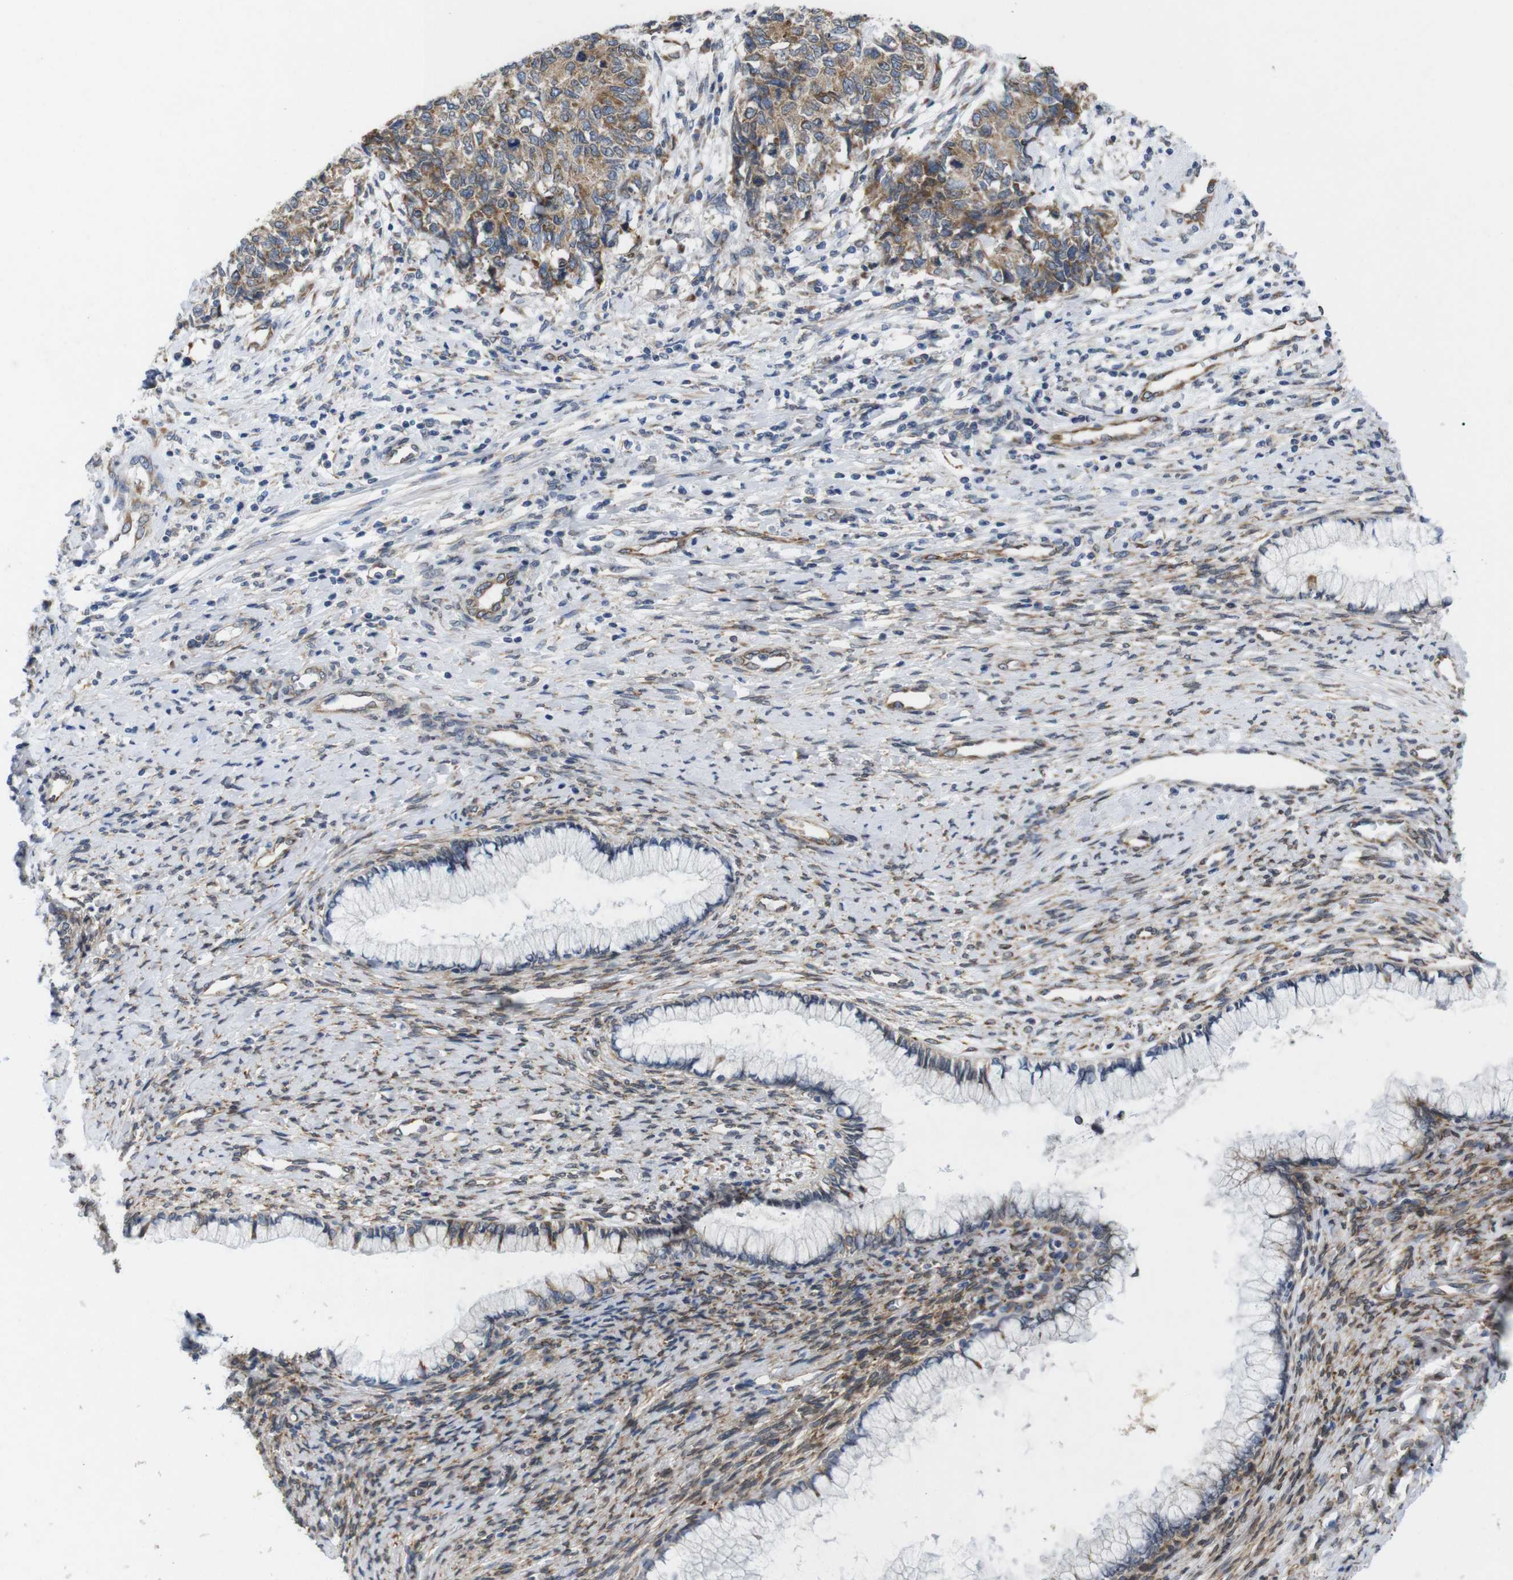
{"staining": {"intensity": "moderate", "quantity": ">75%", "location": "cytoplasmic/membranous"}, "tissue": "cervical cancer", "cell_type": "Tumor cells", "image_type": "cancer", "snomed": [{"axis": "morphology", "description": "Squamous cell carcinoma, NOS"}, {"axis": "topography", "description": "Cervix"}], "caption": "This is a histology image of IHC staining of cervical squamous cell carcinoma, which shows moderate expression in the cytoplasmic/membranous of tumor cells.", "gene": "HACD3", "patient": {"sex": "female", "age": 63}}